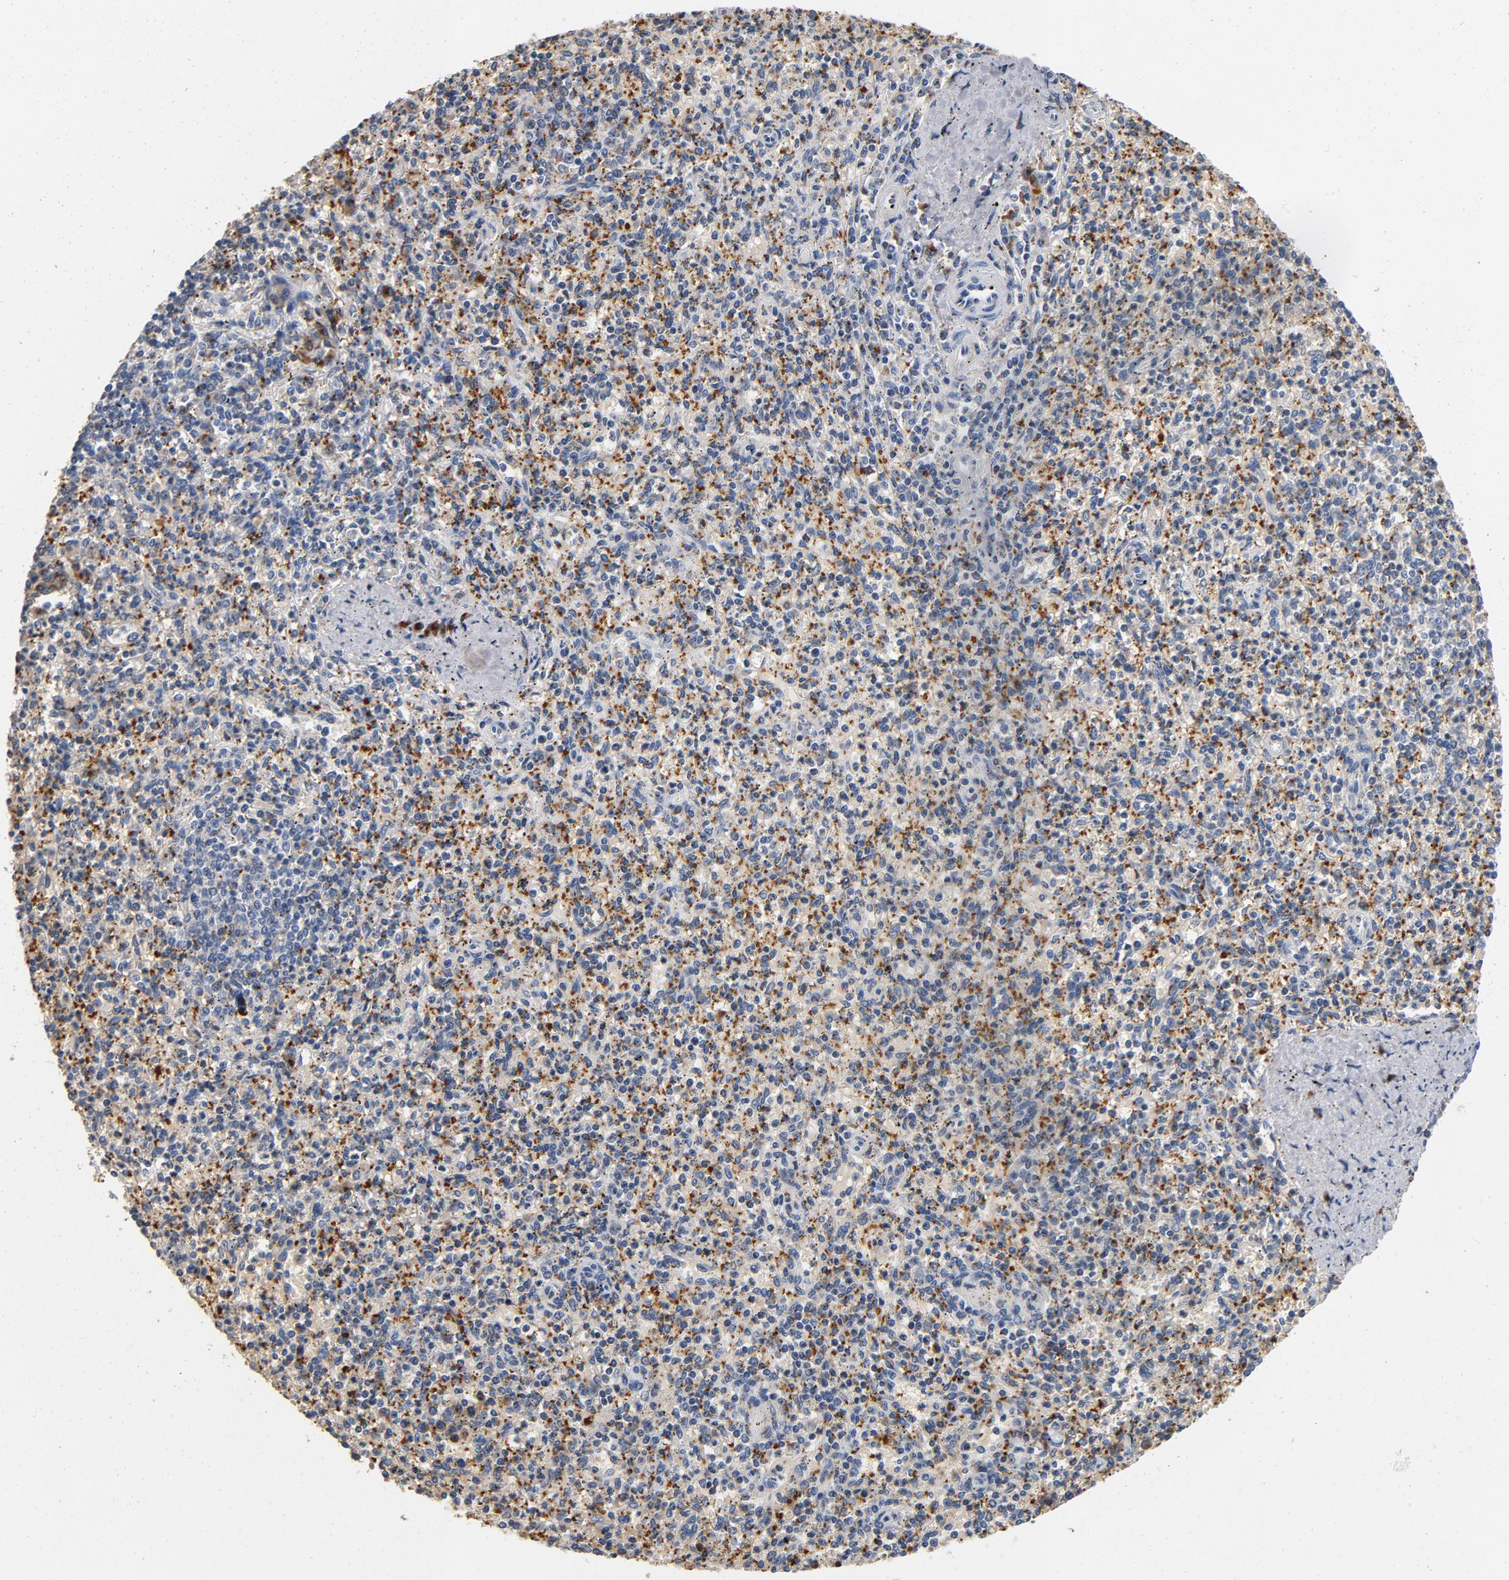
{"staining": {"intensity": "negative", "quantity": "none", "location": "none"}, "tissue": "spleen", "cell_type": "Cells in red pulp", "image_type": "normal", "snomed": [{"axis": "morphology", "description": "Normal tissue, NOS"}, {"axis": "topography", "description": "Spleen"}], "caption": "A high-resolution micrograph shows immunohistochemistry (IHC) staining of normal spleen, which exhibits no significant staining in cells in red pulp. (Brightfield microscopy of DAB (3,3'-diaminobenzidine) immunohistochemistry (IHC) at high magnification).", "gene": "LMAN2", "patient": {"sex": "male", "age": 72}}